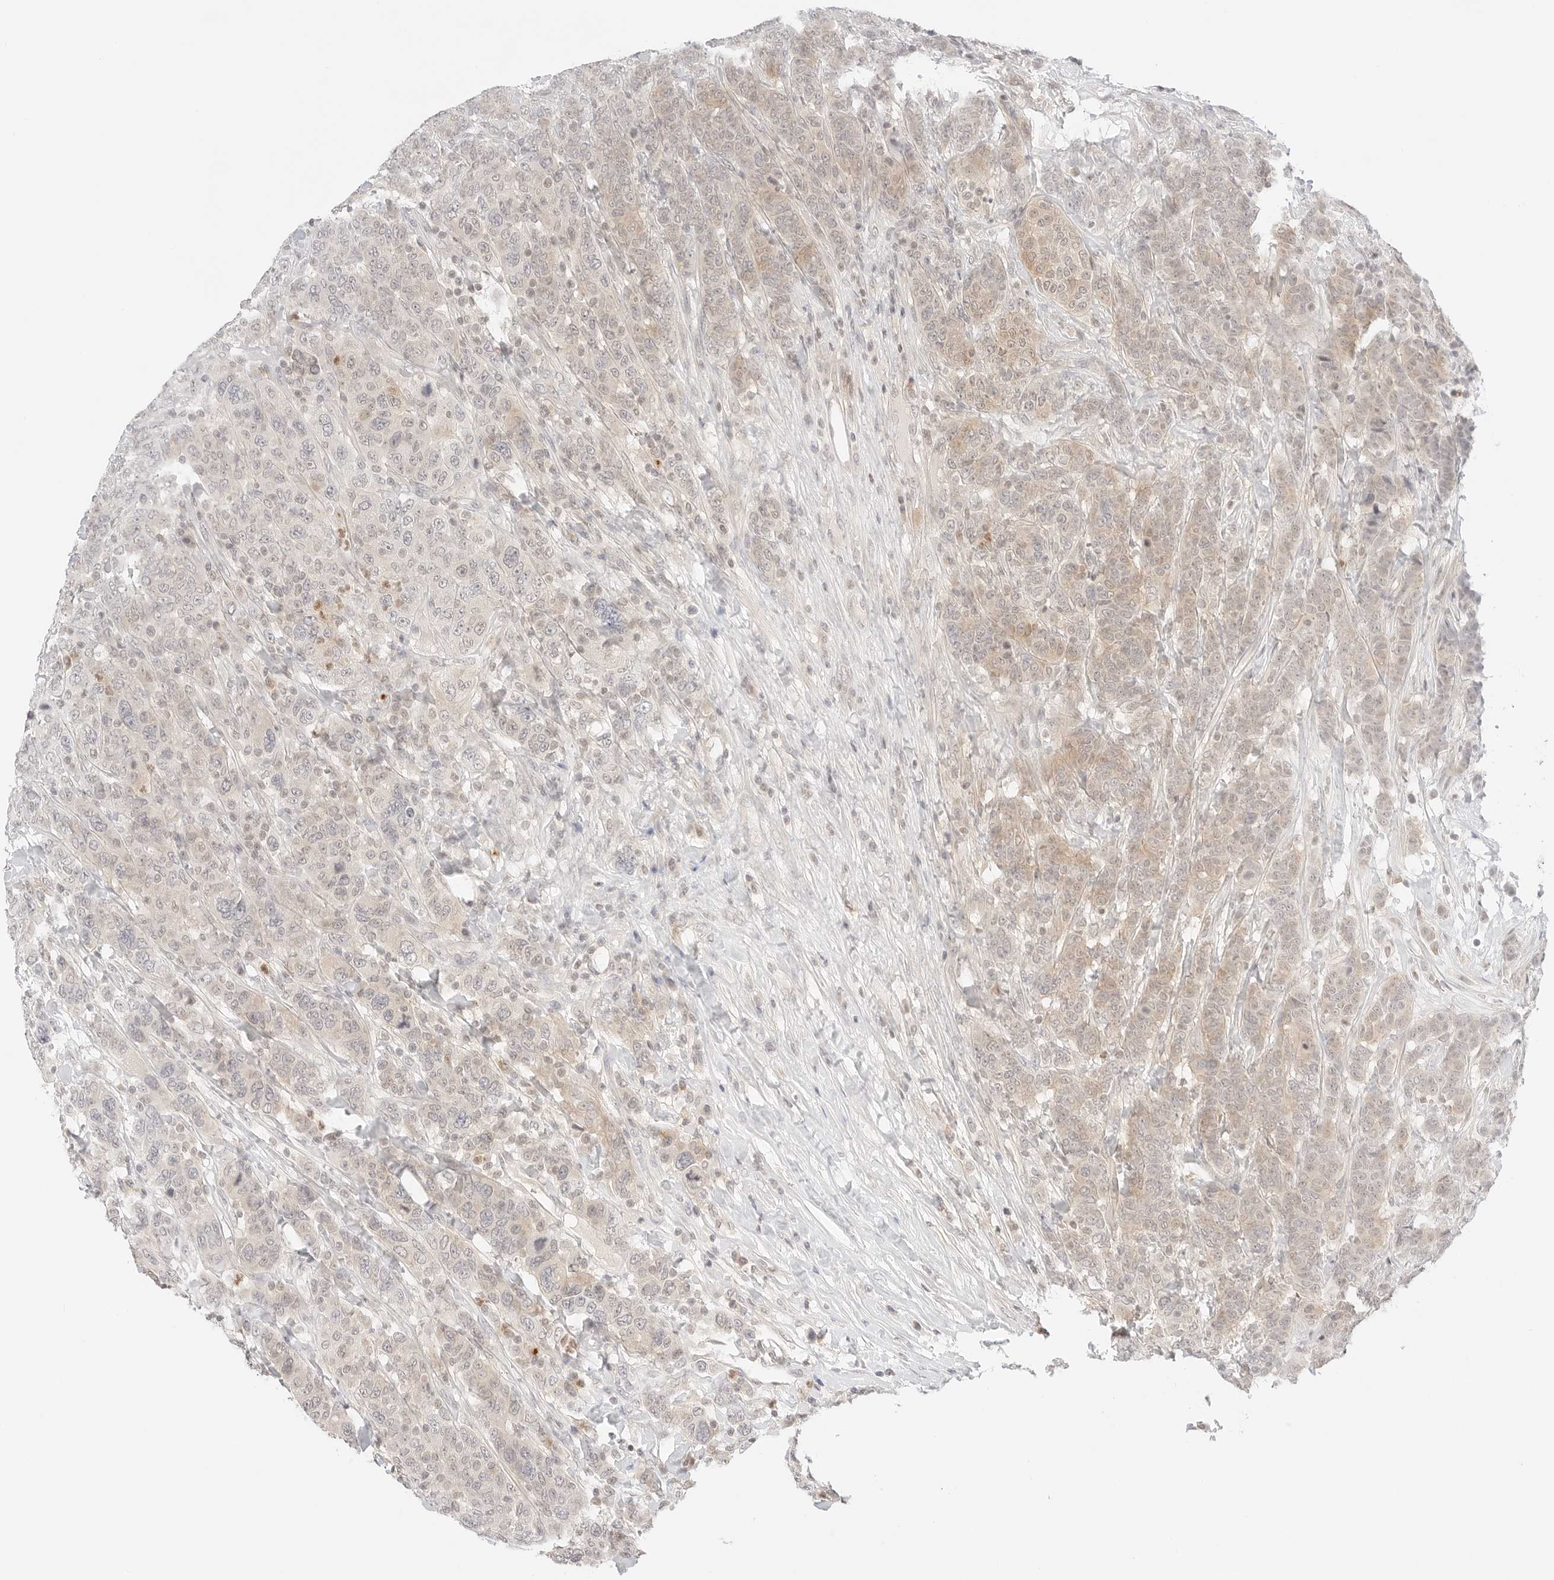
{"staining": {"intensity": "weak", "quantity": ">75%", "location": "cytoplasmic/membranous"}, "tissue": "breast cancer", "cell_type": "Tumor cells", "image_type": "cancer", "snomed": [{"axis": "morphology", "description": "Duct carcinoma"}, {"axis": "topography", "description": "Breast"}], "caption": "Immunohistochemical staining of human breast cancer demonstrates low levels of weak cytoplasmic/membranous expression in about >75% of tumor cells.", "gene": "GNAS", "patient": {"sex": "female", "age": 37}}